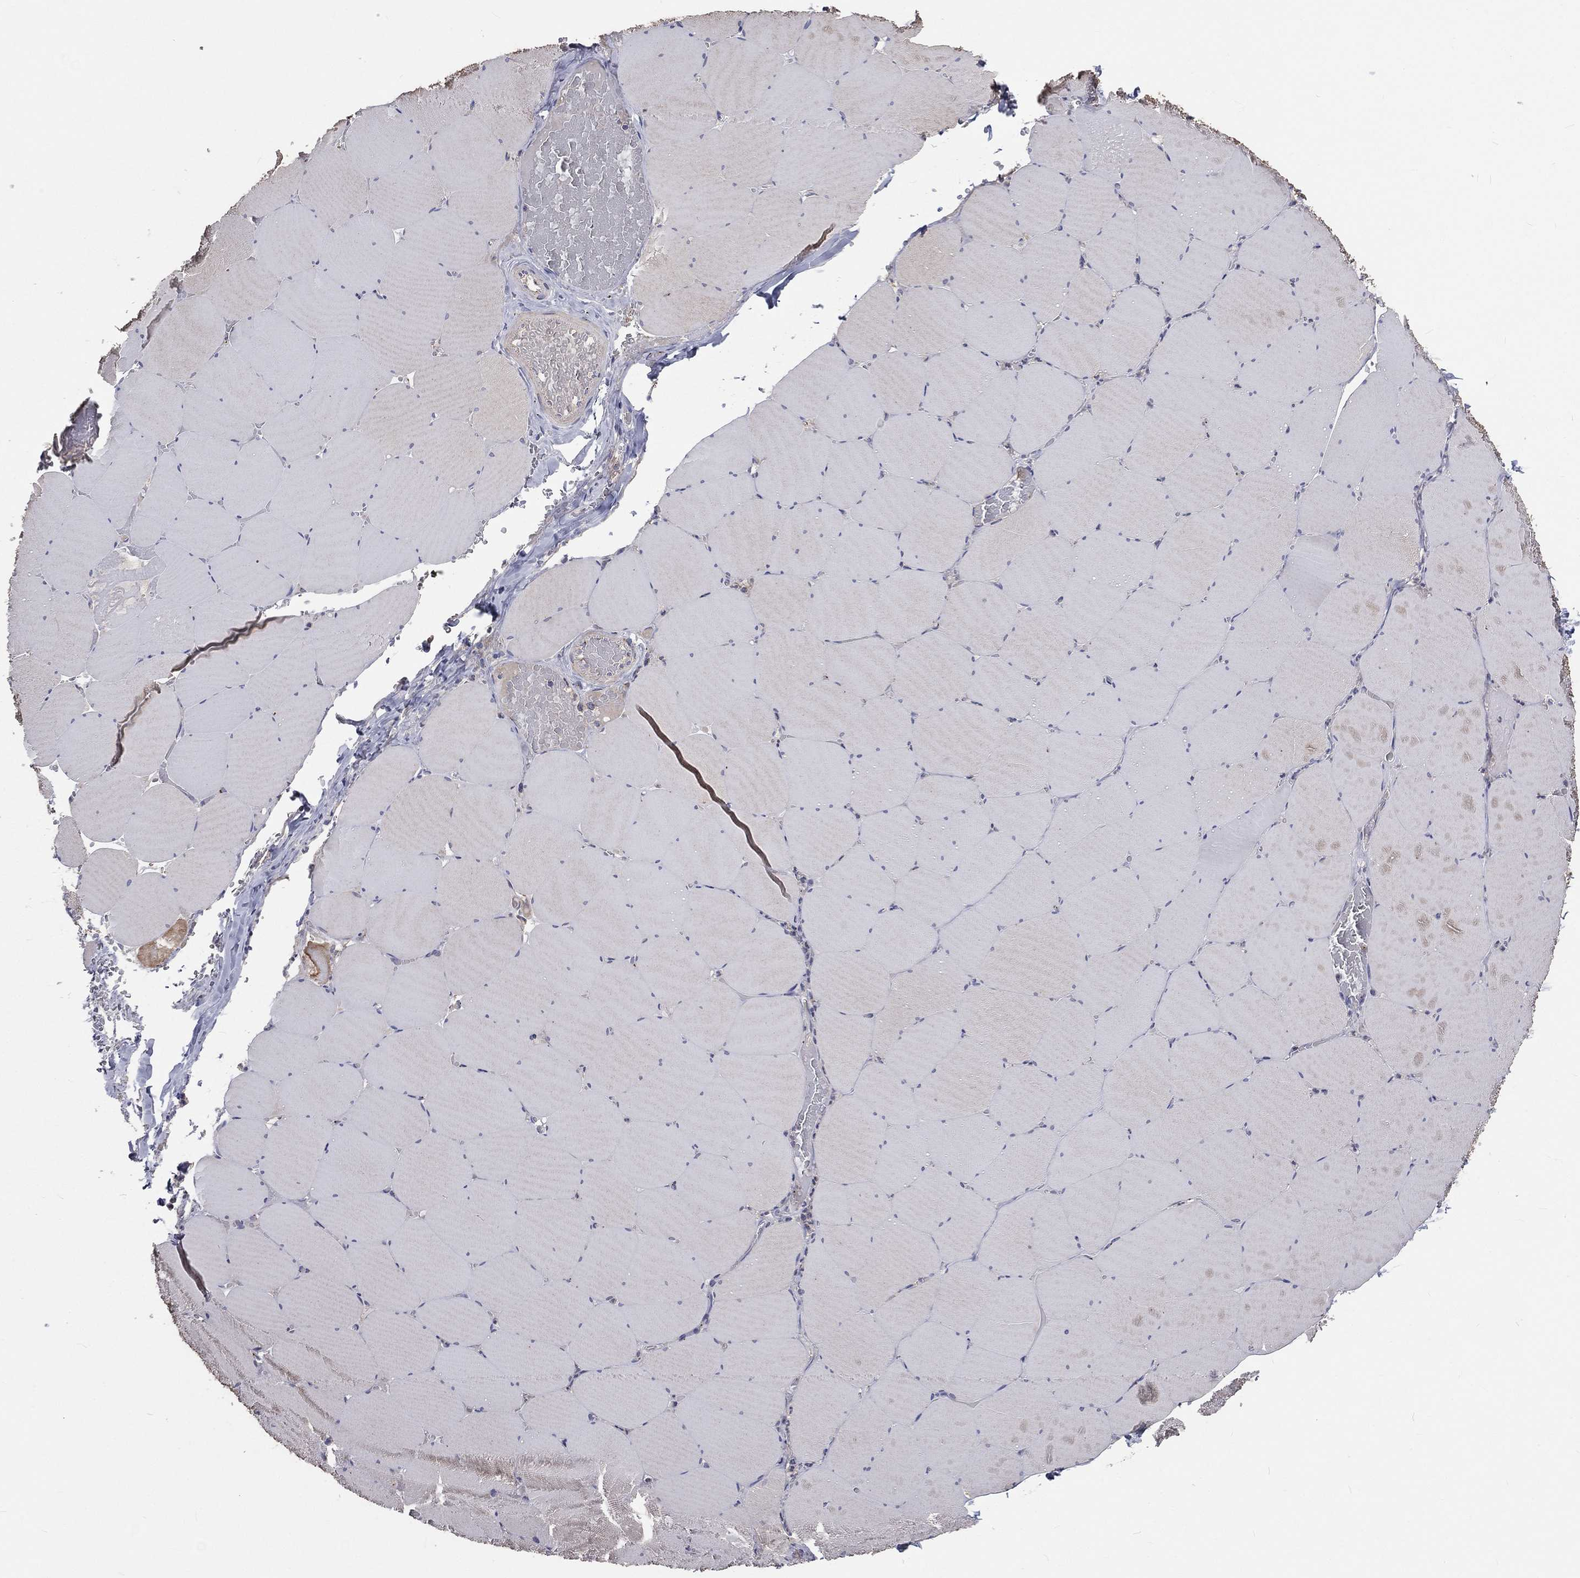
{"staining": {"intensity": "weak", "quantity": "<25%", "location": "cytoplasmic/membranous"}, "tissue": "skeletal muscle", "cell_type": "Myocytes", "image_type": "normal", "snomed": [{"axis": "morphology", "description": "Normal tissue, NOS"}, {"axis": "morphology", "description": "Malignant melanoma, Metastatic site"}, {"axis": "topography", "description": "Skeletal muscle"}], "caption": "Protein analysis of unremarkable skeletal muscle reveals no significant positivity in myocytes.", "gene": "CROCC", "patient": {"sex": "male", "age": 50}}